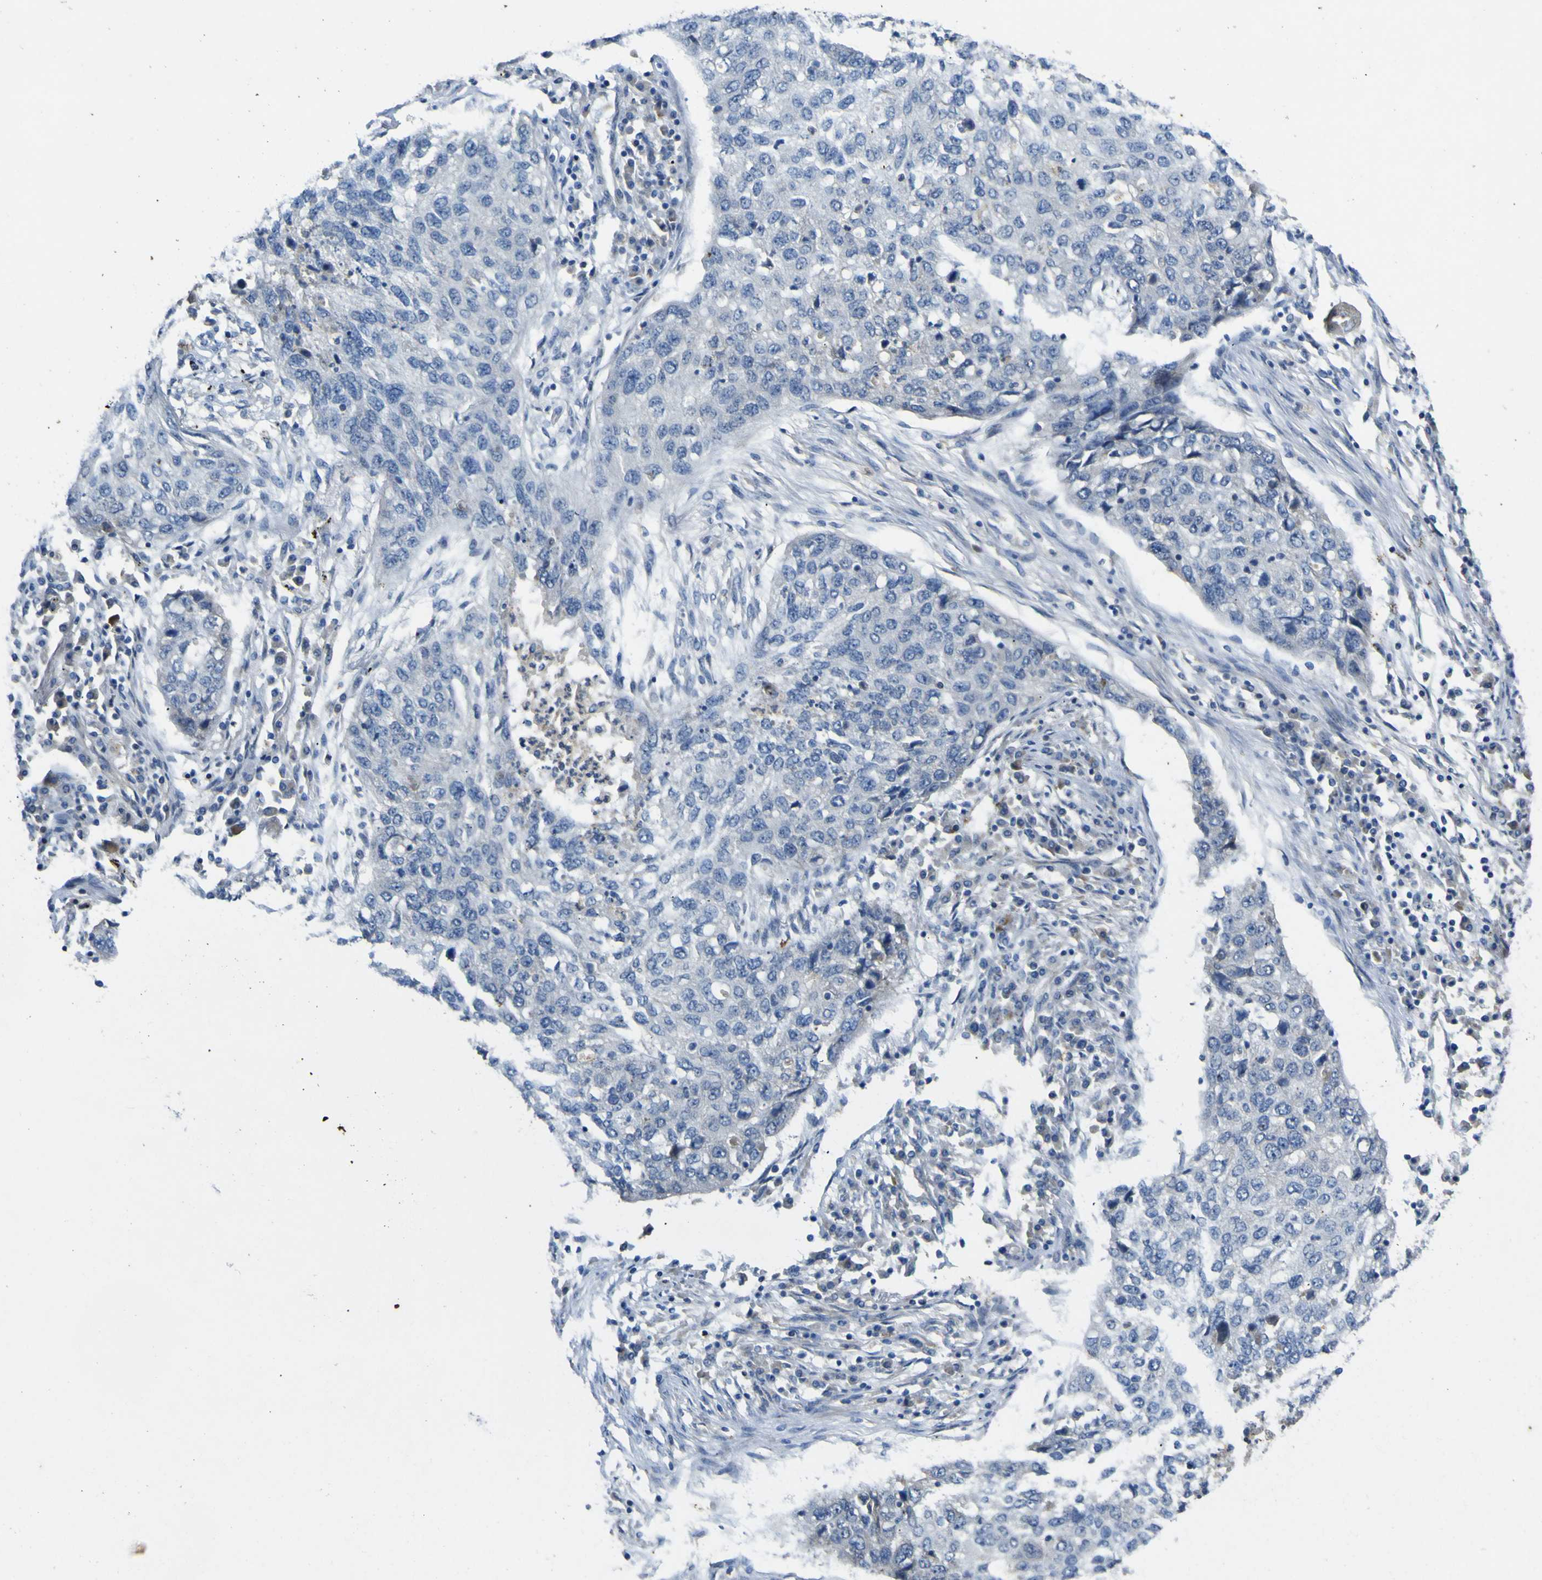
{"staining": {"intensity": "negative", "quantity": "none", "location": "none"}, "tissue": "lung cancer", "cell_type": "Tumor cells", "image_type": "cancer", "snomed": [{"axis": "morphology", "description": "Squamous cell carcinoma, NOS"}, {"axis": "topography", "description": "Lung"}], "caption": "This is an IHC image of human lung squamous cell carcinoma. There is no positivity in tumor cells.", "gene": "LDLR", "patient": {"sex": "female", "age": 63}}